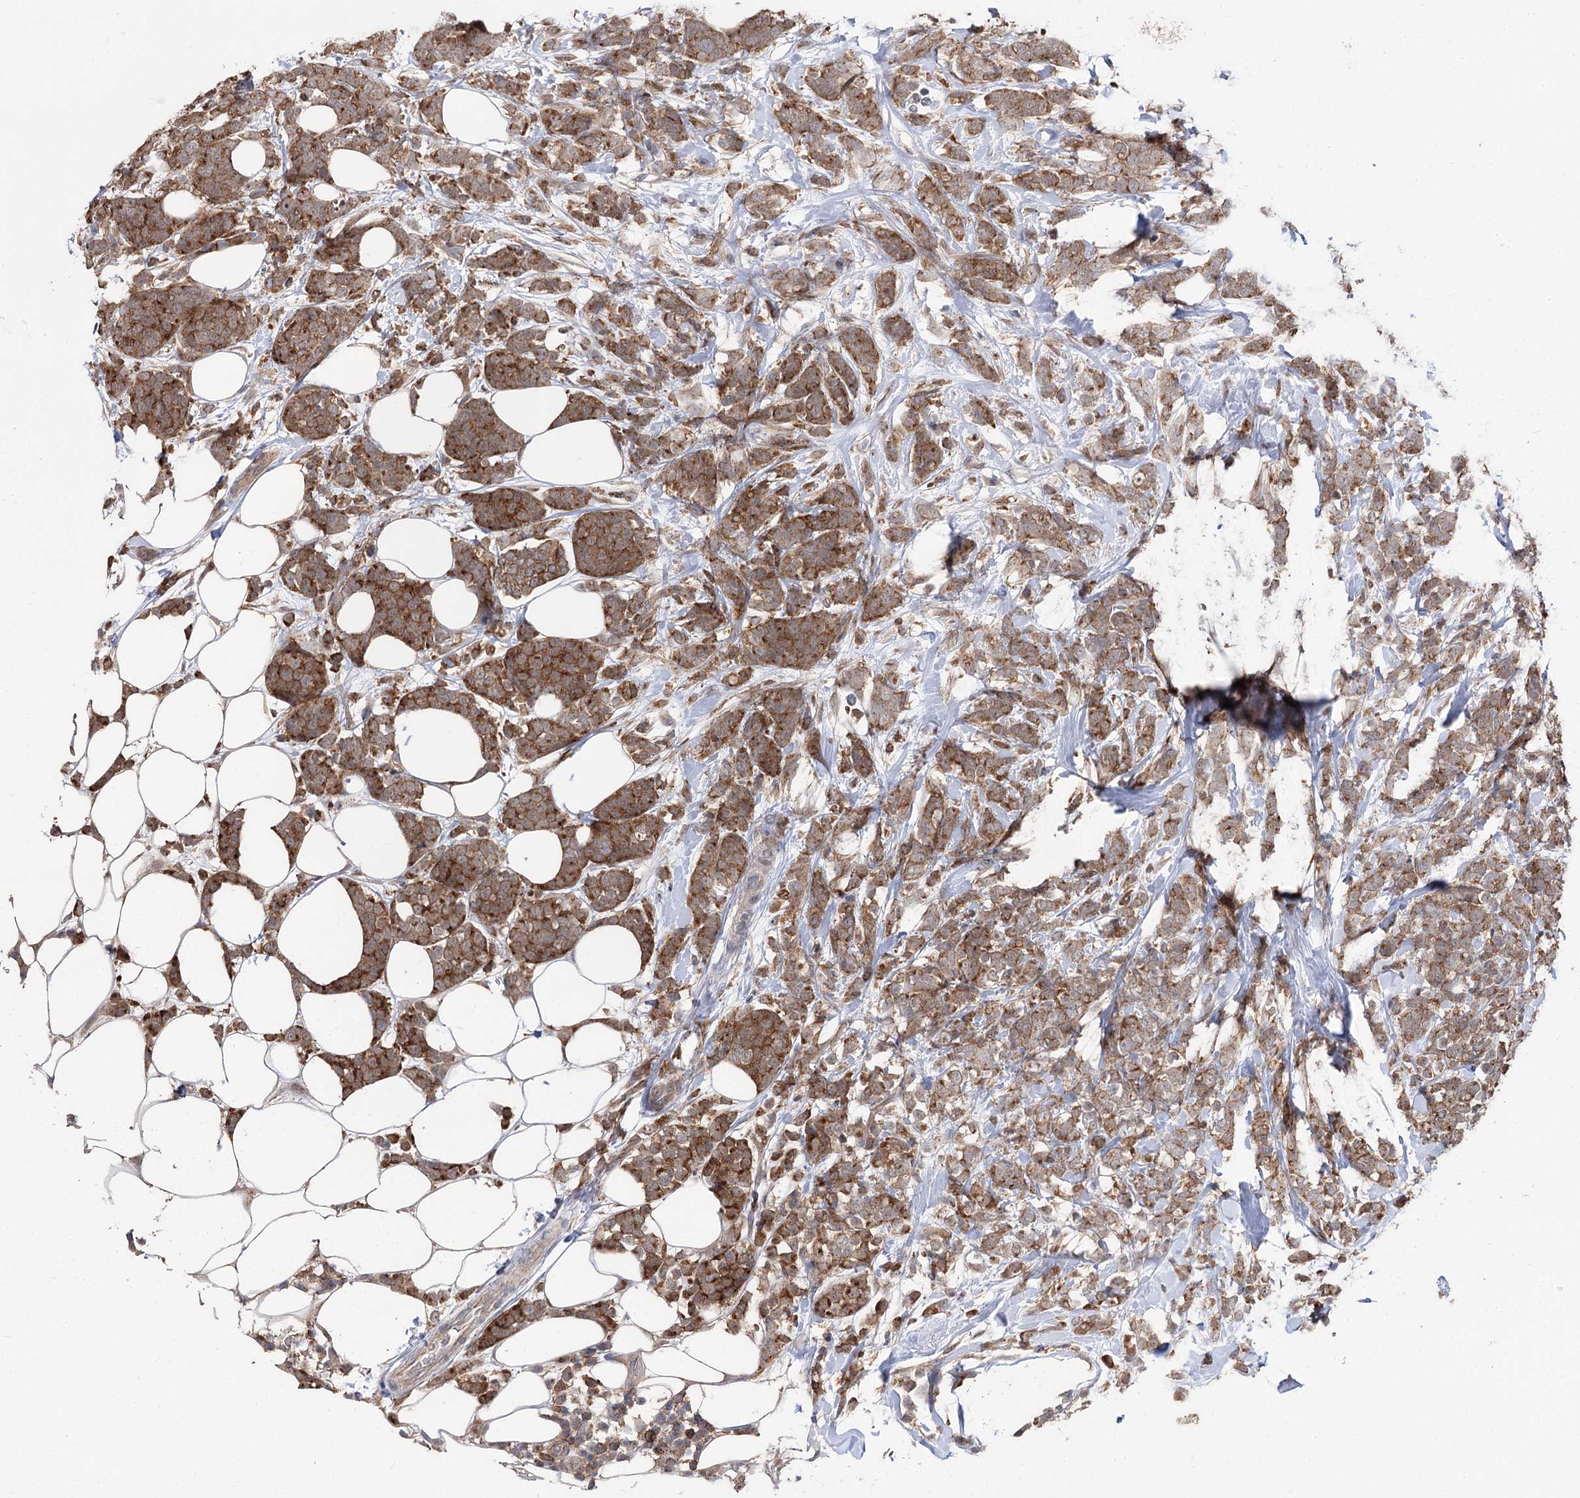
{"staining": {"intensity": "moderate", "quantity": ">75%", "location": "cytoplasmic/membranous"}, "tissue": "breast cancer", "cell_type": "Tumor cells", "image_type": "cancer", "snomed": [{"axis": "morphology", "description": "Lobular carcinoma"}, {"axis": "topography", "description": "Breast"}], "caption": "Protein expression analysis of human lobular carcinoma (breast) reveals moderate cytoplasmic/membranous staining in about >75% of tumor cells. The protein is stained brown, and the nuclei are stained in blue (DAB (3,3'-diaminobenzidine) IHC with brightfield microscopy, high magnification).", "gene": "STX6", "patient": {"sex": "female", "age": 58}}